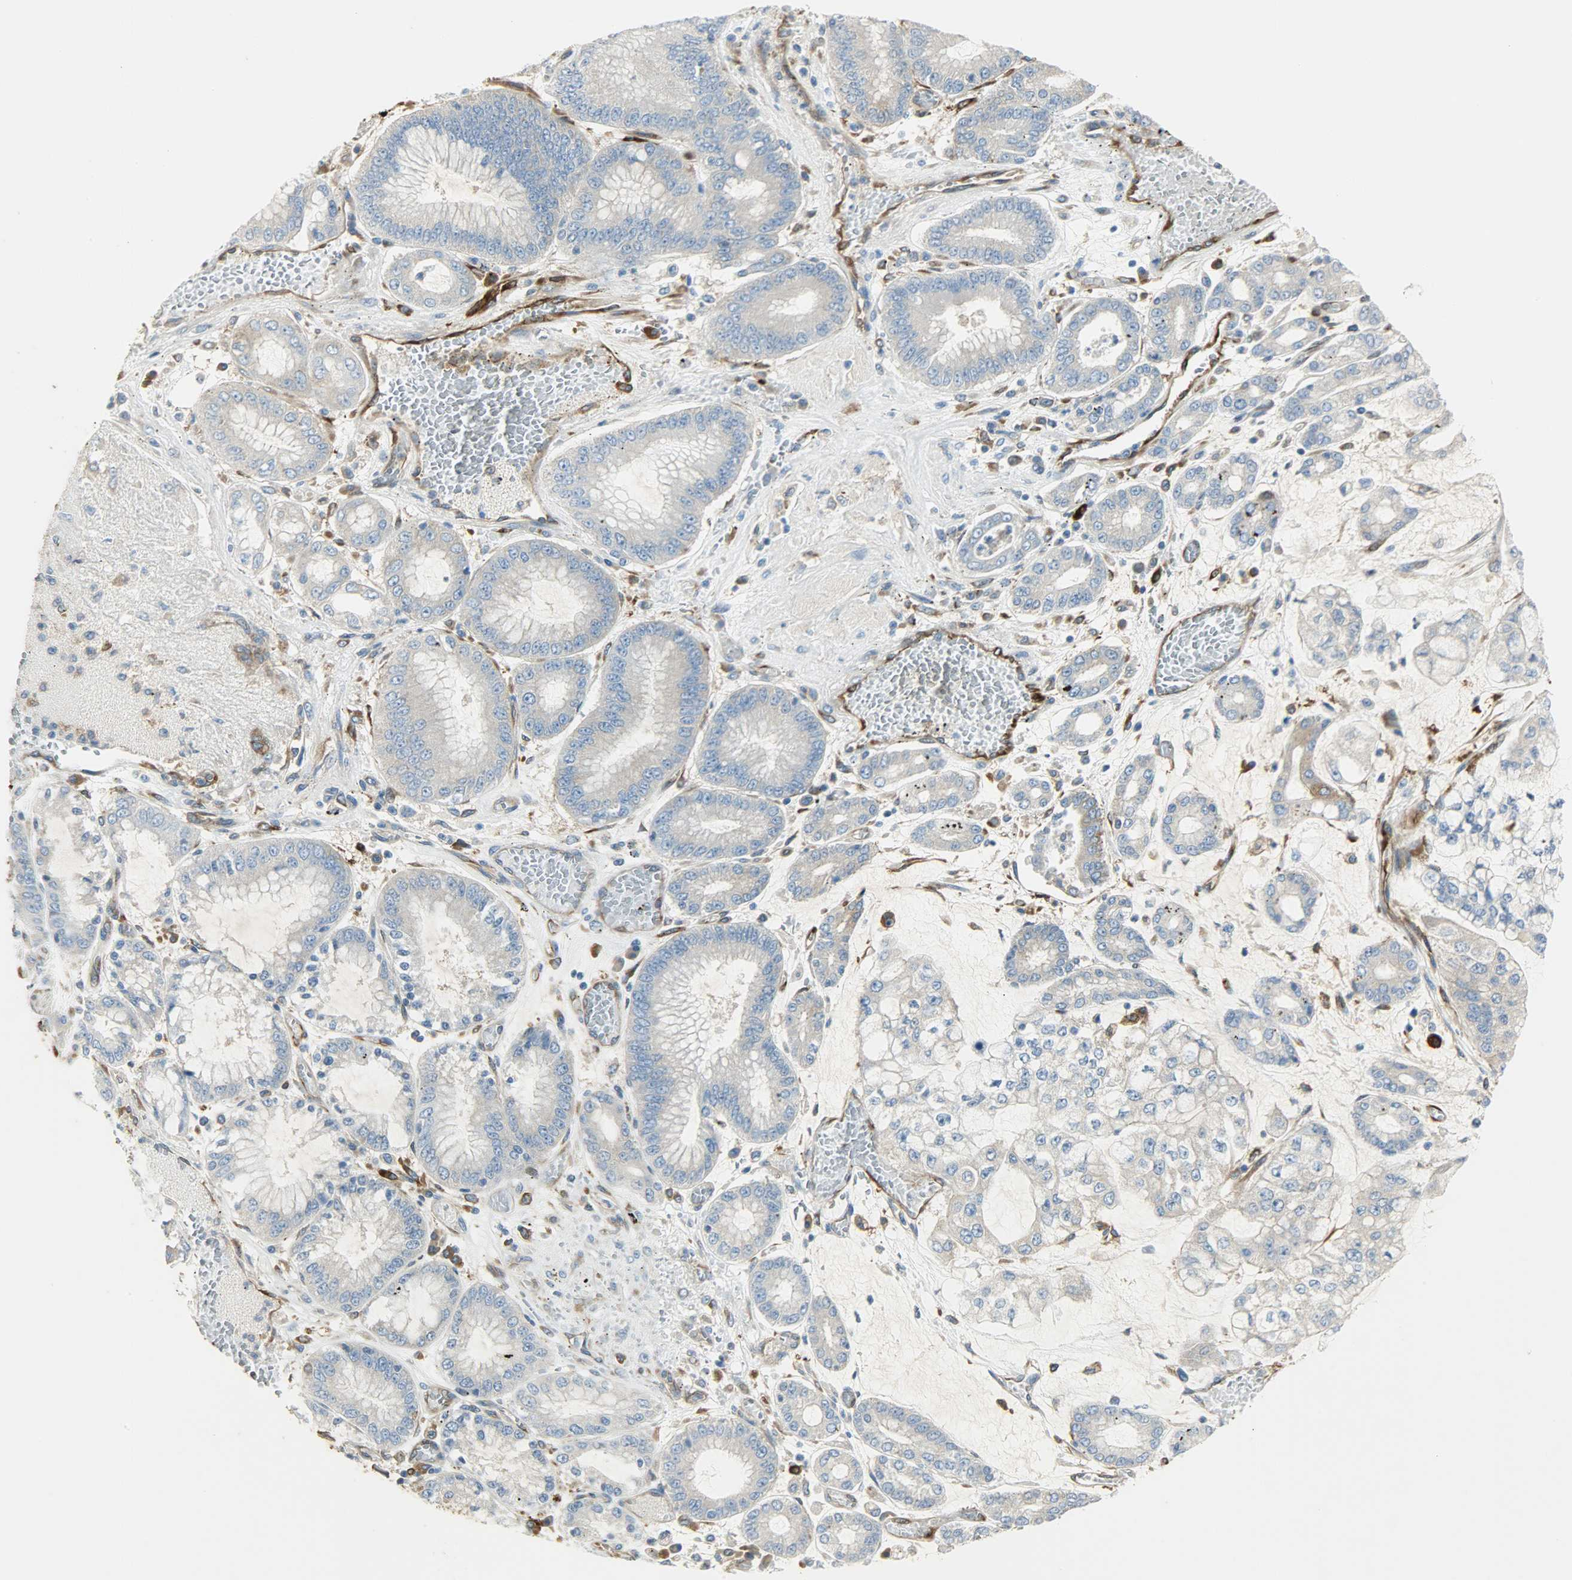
{"staining": {"intensity": "weak", "quantity": "25%-75%", "location": "cytoplasmic/membranous"}, "tissue": "stomach cancer", "cell_type": "Tumor cells", "image_type": "cancer", "snomed": [{"axis": "morphology", "description": "Normal tissue, NOS"}, {"axis": "morphology", "description": "Adenocarcinoma, NOS"}, {"axis": "topography", "description": "Stomach, upper"}, {"axis": "topography", "description": "Stomach"}], "caption": "IHC image of stomach cancer stained for a protein (brown), which demonstrates low levels of weak cytoplasmic/membranous positivity in approximately 25%-75% of tumor cells.", "gene": "WARS1", "patient": {"sex": "male", "age": 76}}